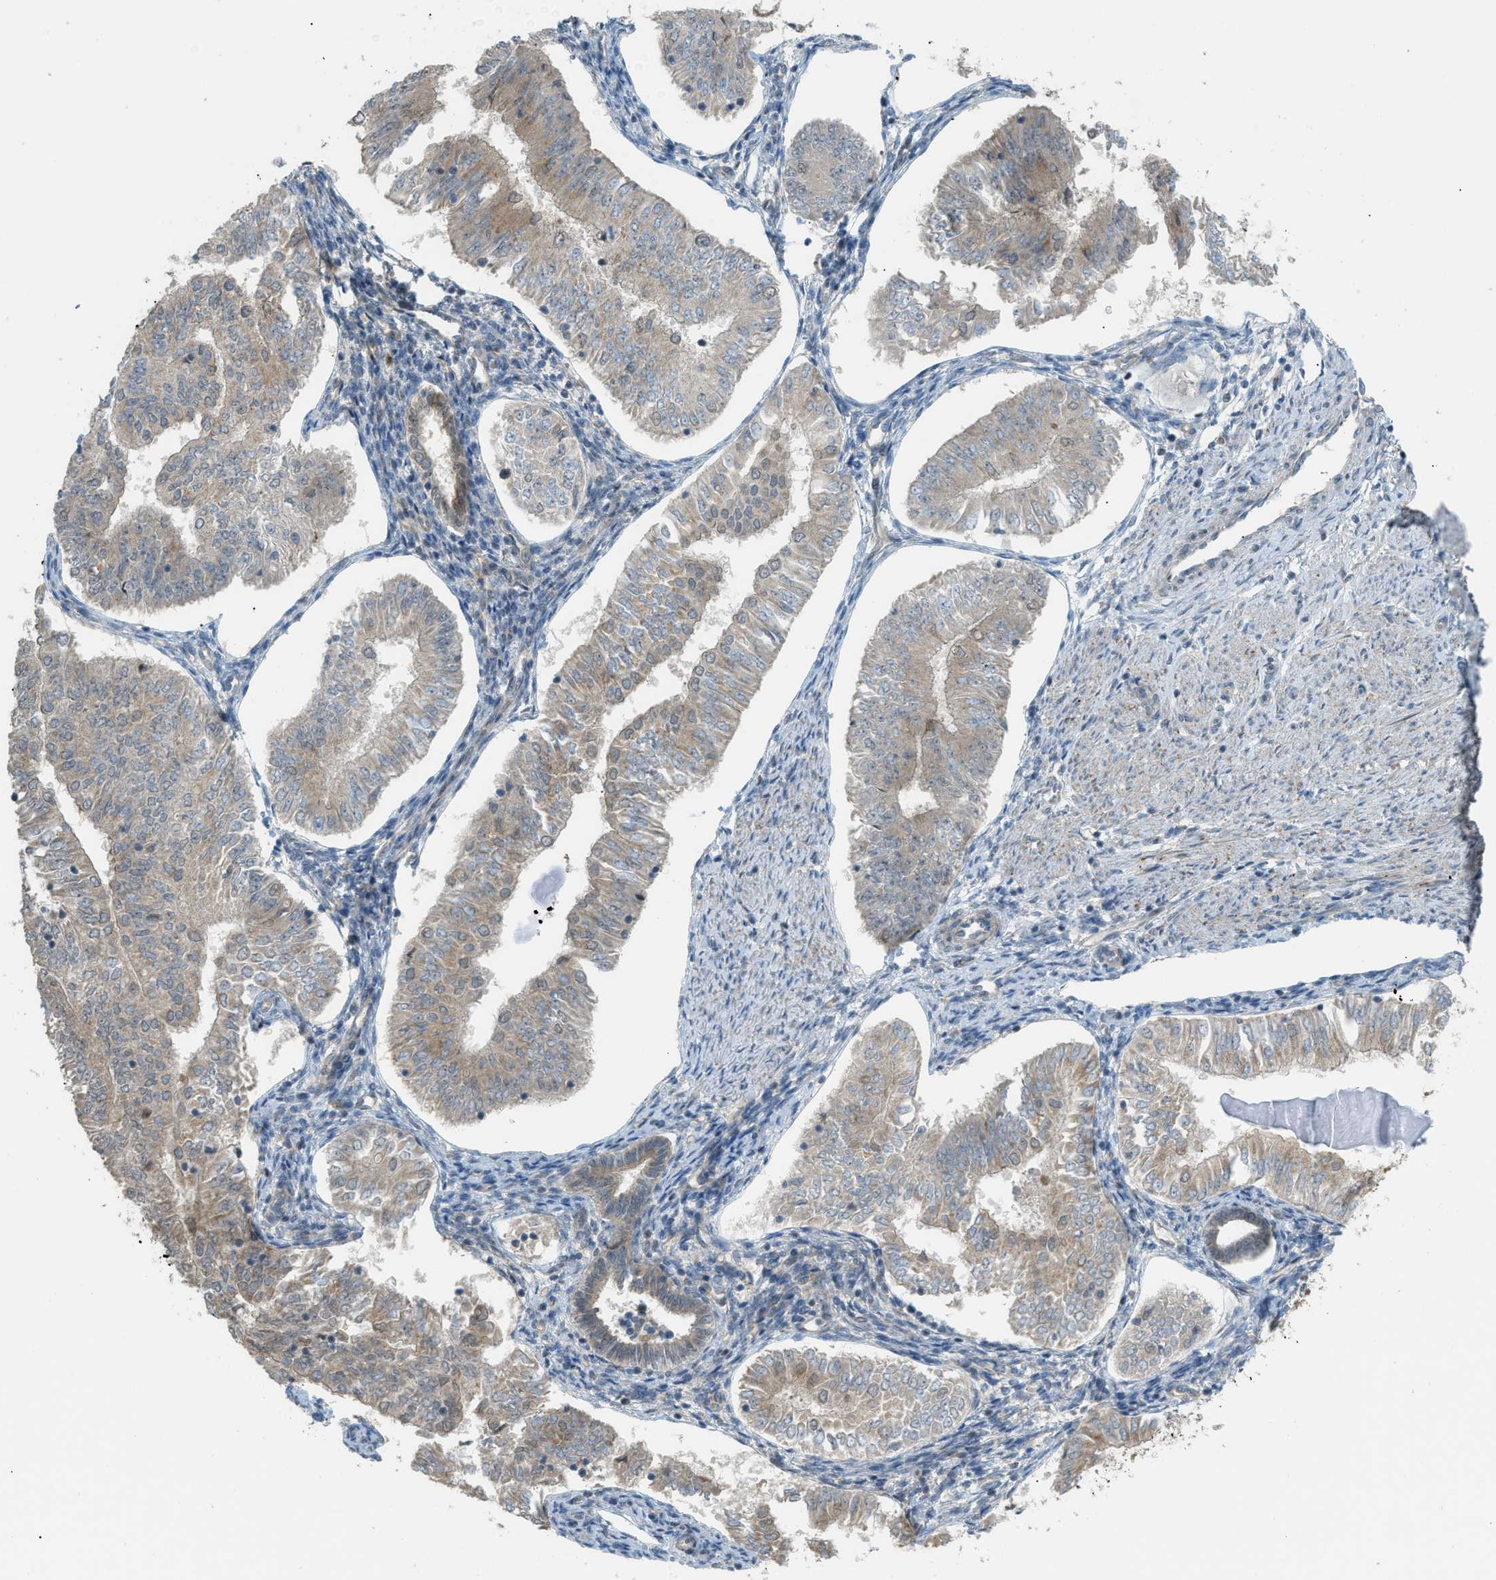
{"staining": {"intensity": "weak", "quantity": ">75%", "location": "cytoplasmic/membranous"}, "tissue": "endometrial cancer", "cell_type": "Tumor cells", "image_type": "cancer", "snomed": [{"axis": "morphology", "description": "Adenocarcinoma, NOS"}, {"axis": "topography", "description": "Endometrium"}], "caption": "A low amount of weak cytoplasmic/membranous expression is appreciated in about >75% of tumor cells in endometrial cancer (adenocarcinoma) tissue. The staining was performed using DAB (3,3'-diaminobenzidine), with brown indicating positive protein expression. Nuclei are stained blue with hematoxylin.", "gene": "CCDC186", "patient": {"sex": "female", "age": 53}}